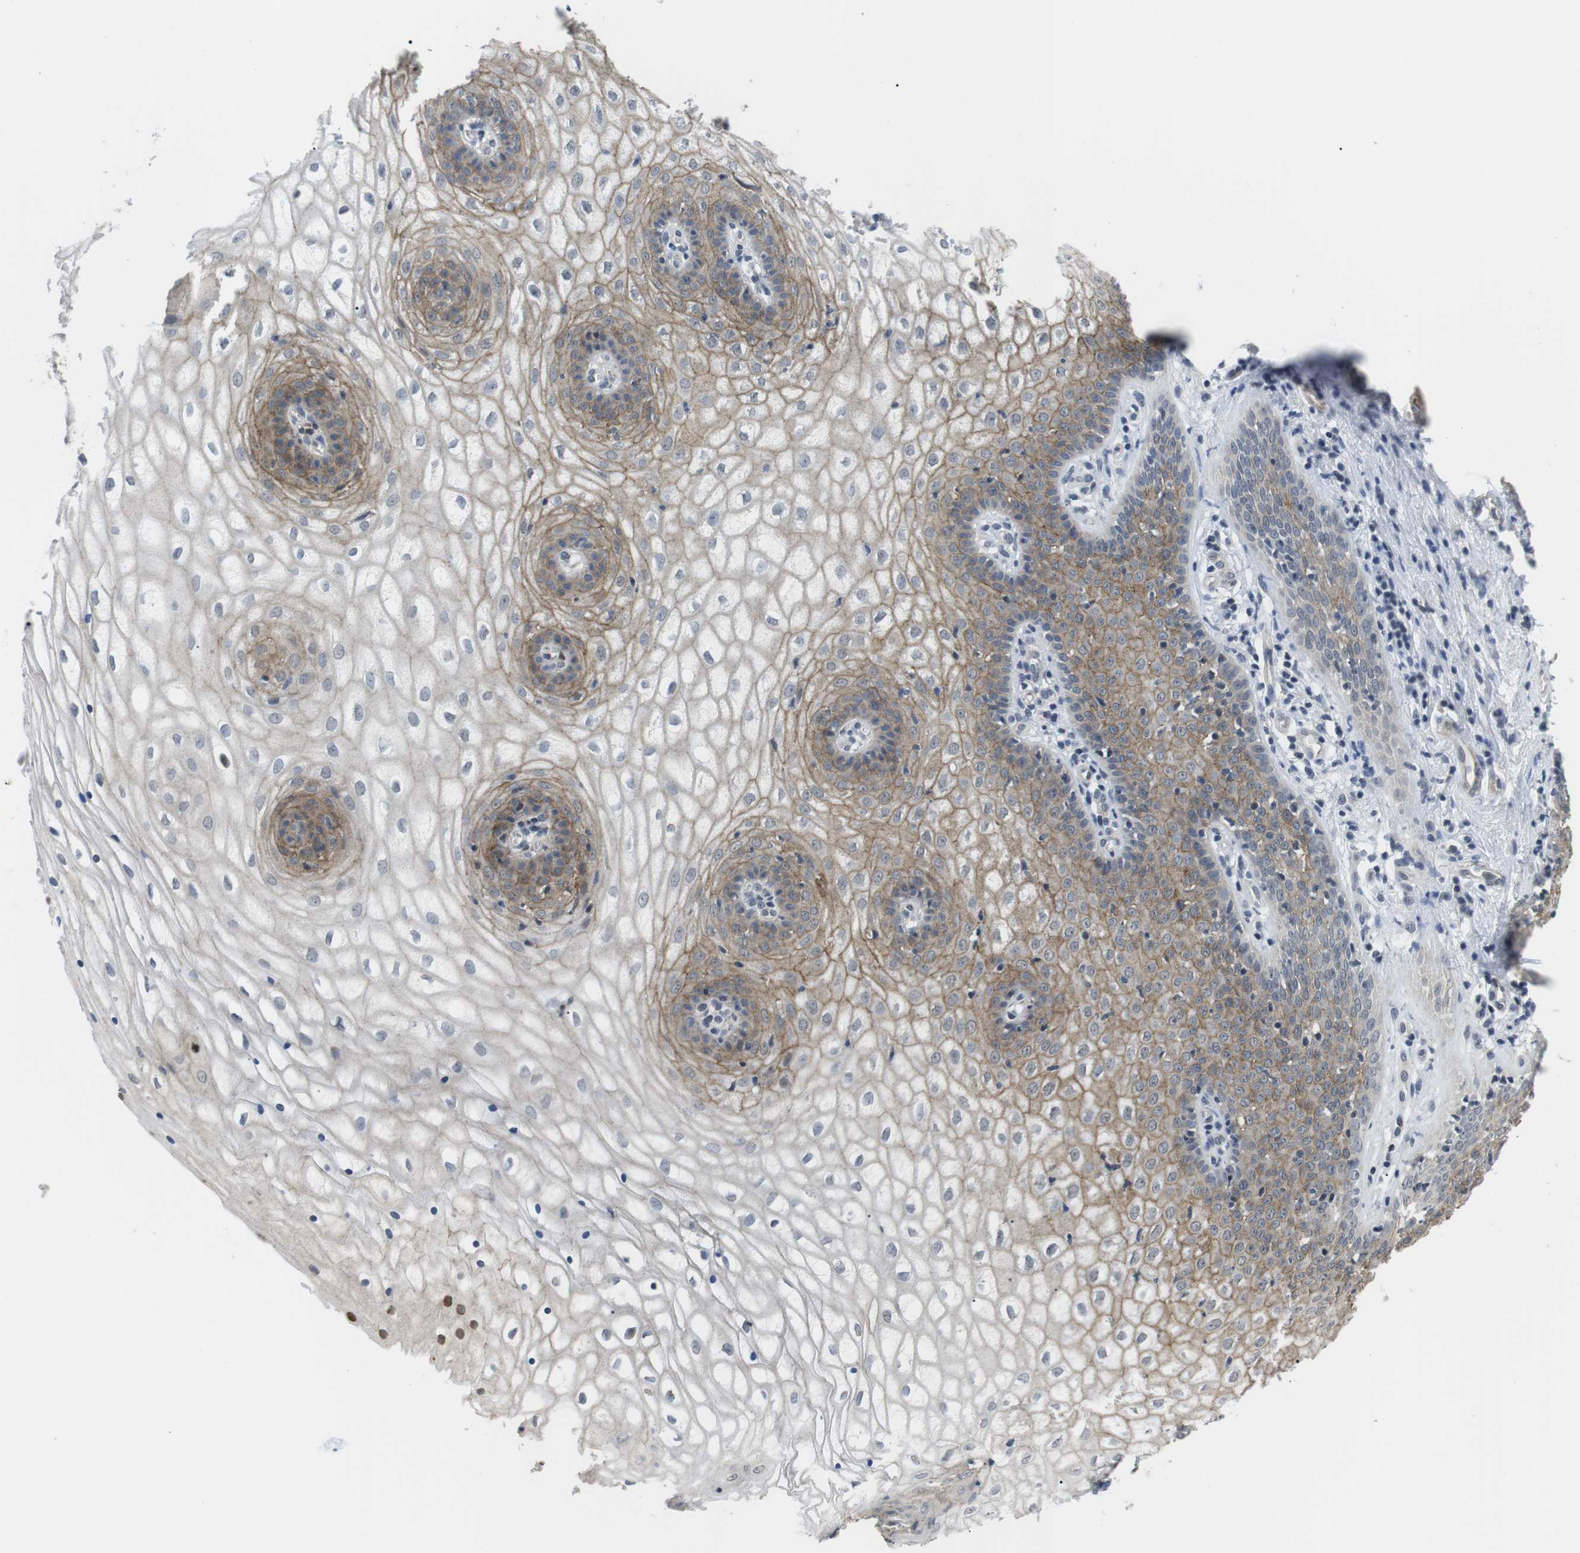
{"staining": {"intensity": "moderate", "quantity": "25%-75%", "location": "cytoplasmic/membranous"}, "tissue": "vagina", "cell_type": "Squamous epithelial cells", "image_type": "normal", "snomed": [{"axis": "morphology", "description": "Normal tissue, NOS"}, {"axis": "topography", "description": "Vagina"}], "caption": "Brown immunohistochemical staining in normal human vagina reveals moderate cytoplasmic/membranous positivity in approximately 25%-75% of squamous epithelial cells.", "gene": "NECTIN1", "patient": {"sex": "female", "age": 34}}